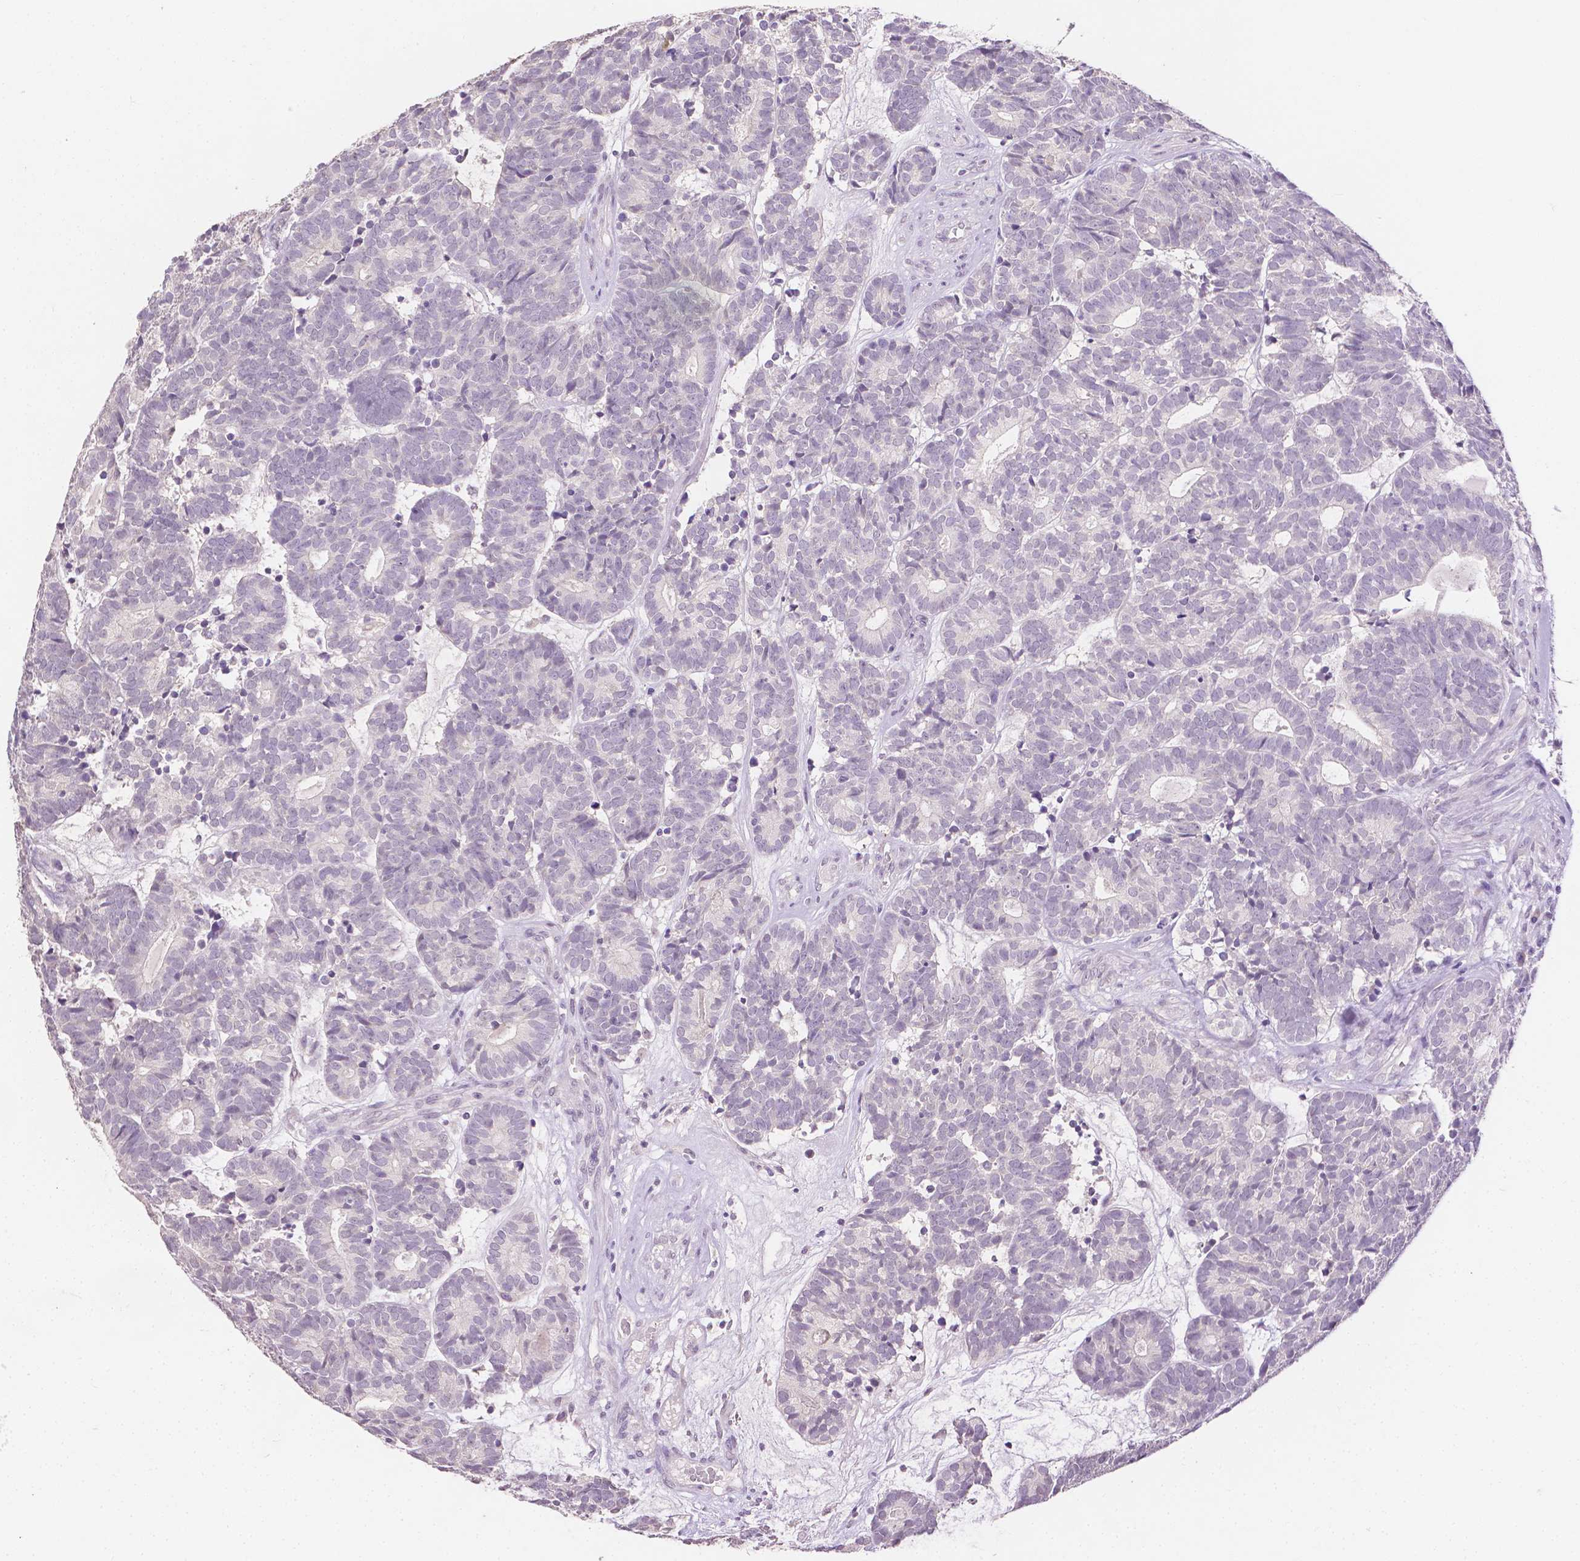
{"staining": {"intensity": "negative", "quantity": "none", "location": "none"}, "tissue": "head and neck cancer", "cell_type": "Tumor cells", "image_type": "cancer", "snomed": [{"axis": "morphology", "description": "Adenocarcinoma, NOS"}, {"axis": "topography", "description": "Head-Neck"}], "caption": "Immunohistochemistry (IHC) of adenocarcinoma (head and neck) exhibits no positivity in tumor cells. (Brightfield microscopy of DAB (3,3'-diaminobenzidine) IHC at high magnification).", "gene": "TGM1", "patient": {"sex": "female", "age": 81}}